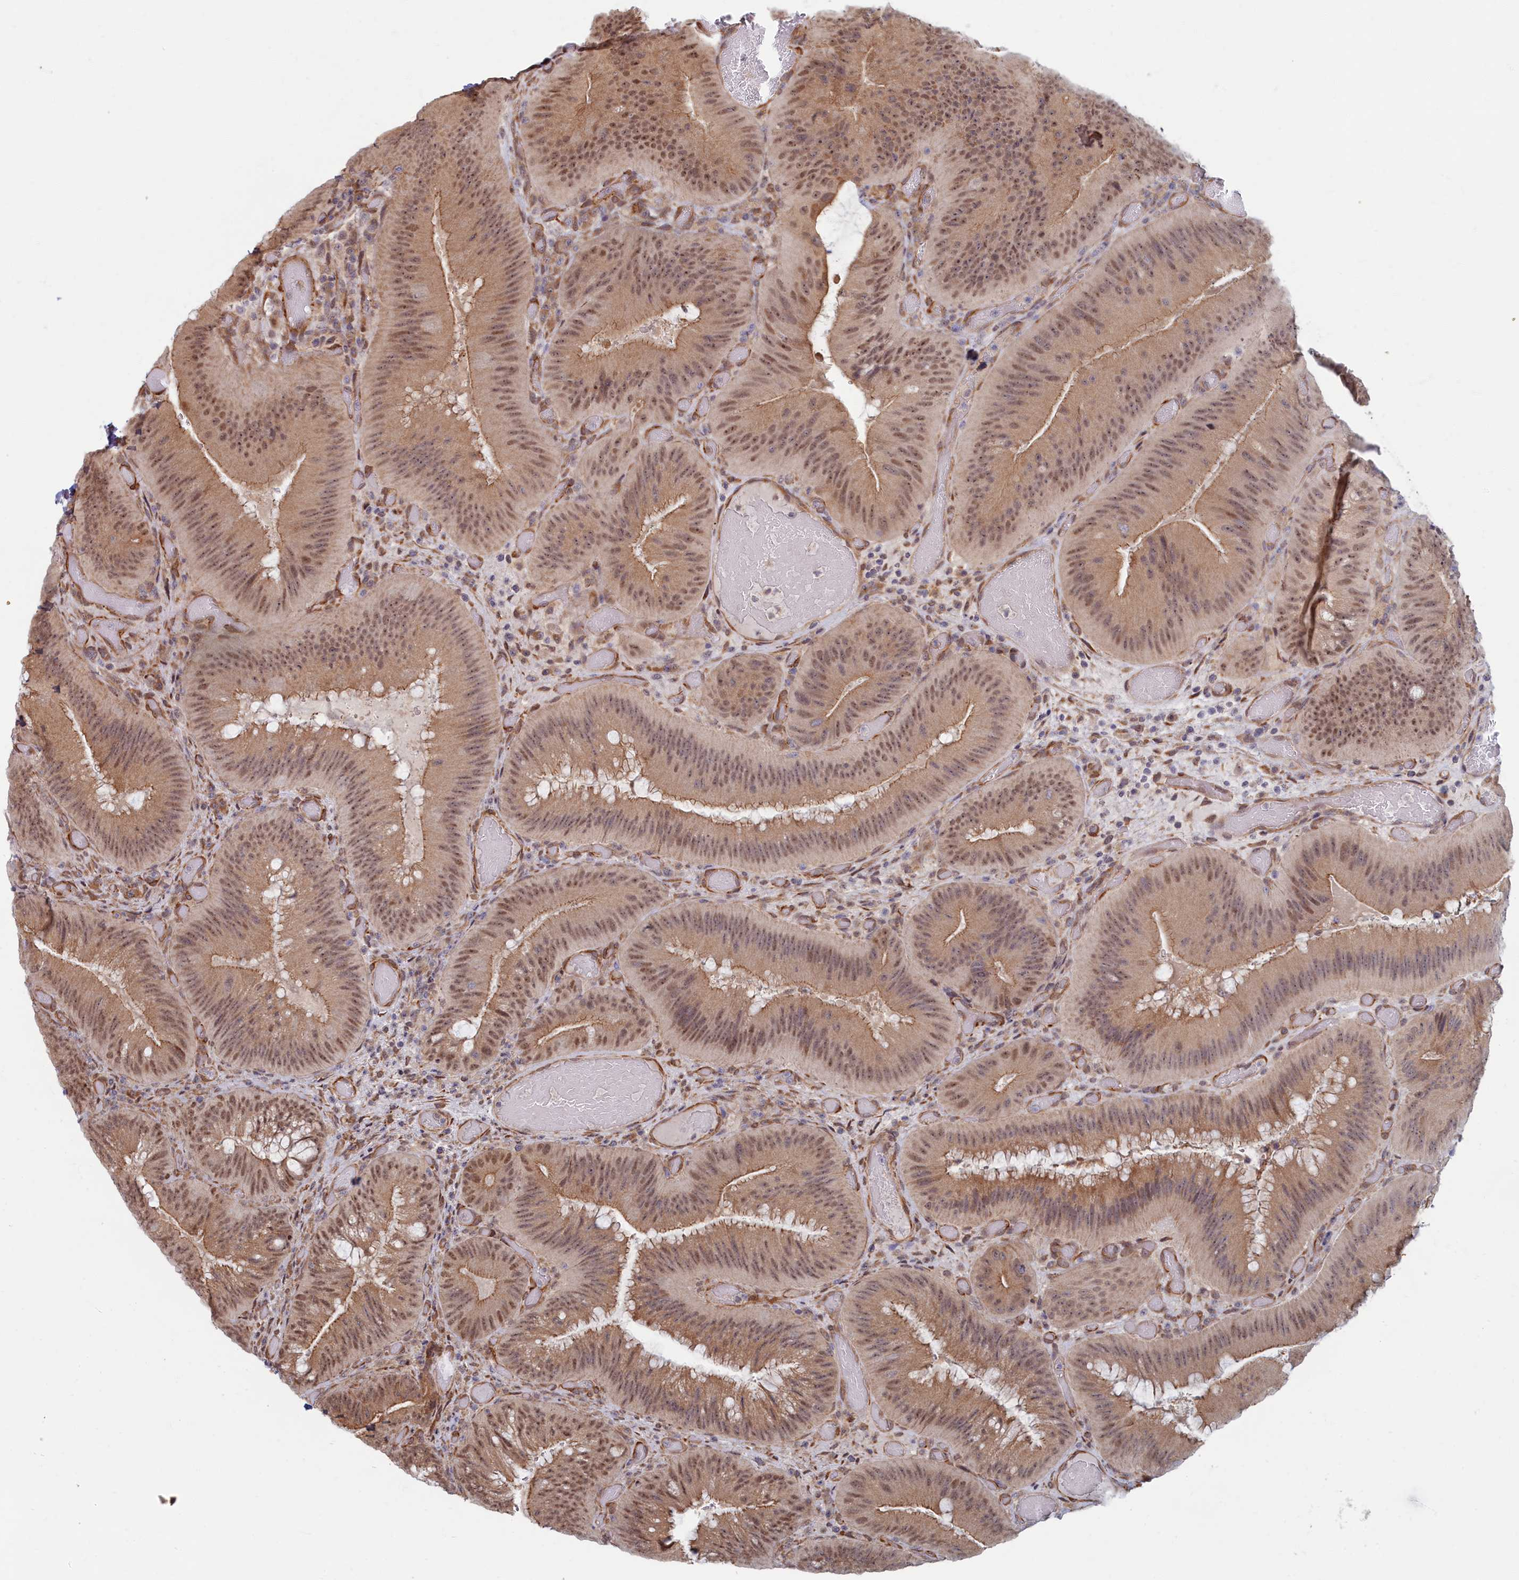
{"staining": {"intensity": "moderate", "quantity": ">75%", "location": "cytoplasmic/membranous,nuclear"}, "tissue": "colorectal cancer", "cell_type": "Tumor cells", "image_type": "cancer", "snomed": [{"axis": "morphology", "description": "Adenocarcinoma, NOS"}, {"axis": "topography", "description": "Colon"}], "caption": "Immunohistochemical staining of colorectal adenocarcinoma reveals medium levels of moderate cytoplasmic/membranous and nuclear protein positivity in about >75% of tumor cells.", "gene": "MAK16", "patient": {"sex": "female", "age": 43}}